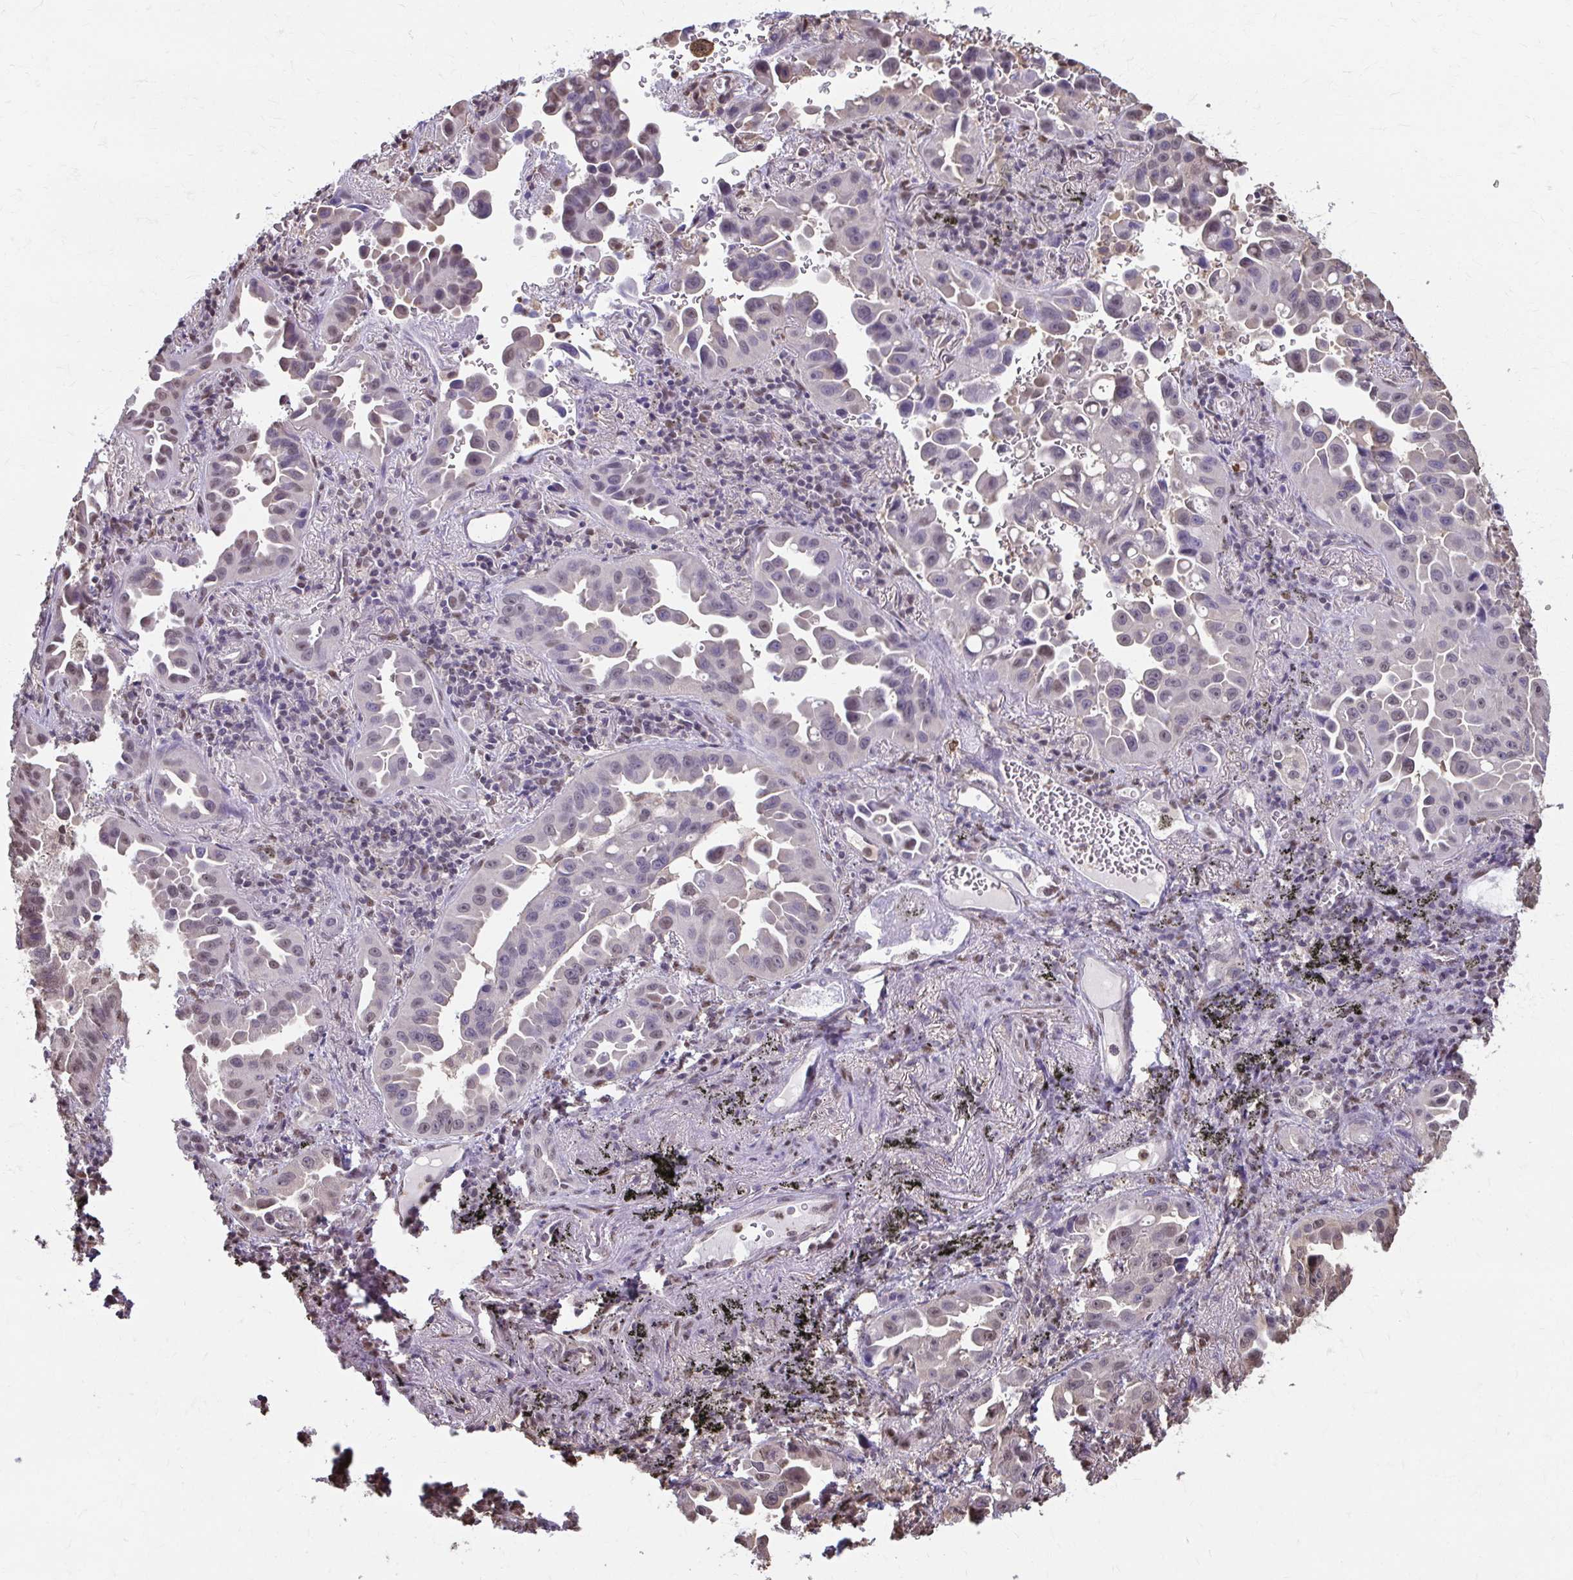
{"staining": {"intensity": "moderate", "quantity": "<25%", "location": "nuclear"}, "tissue": "lung cancer", "cell_type": "Tumor cells", "image_type": "cancer", "snomed": [{"axis": "morphology", "description": "Adenocarcinoma, NOS"}, {"axis": "topography", "description": "Lung"}], "caption": "Immunohistochemistry of lung adenocarcinoma displays low levels of moderate nuclear positivity in approximately <25% of tumor cells. Using DAB (brown) and hematoxylin (blue) stains, captured at high magnification using brightfield microscopy.", "gene": "ING4", "patient": {"sex": "male", "age": 68}}